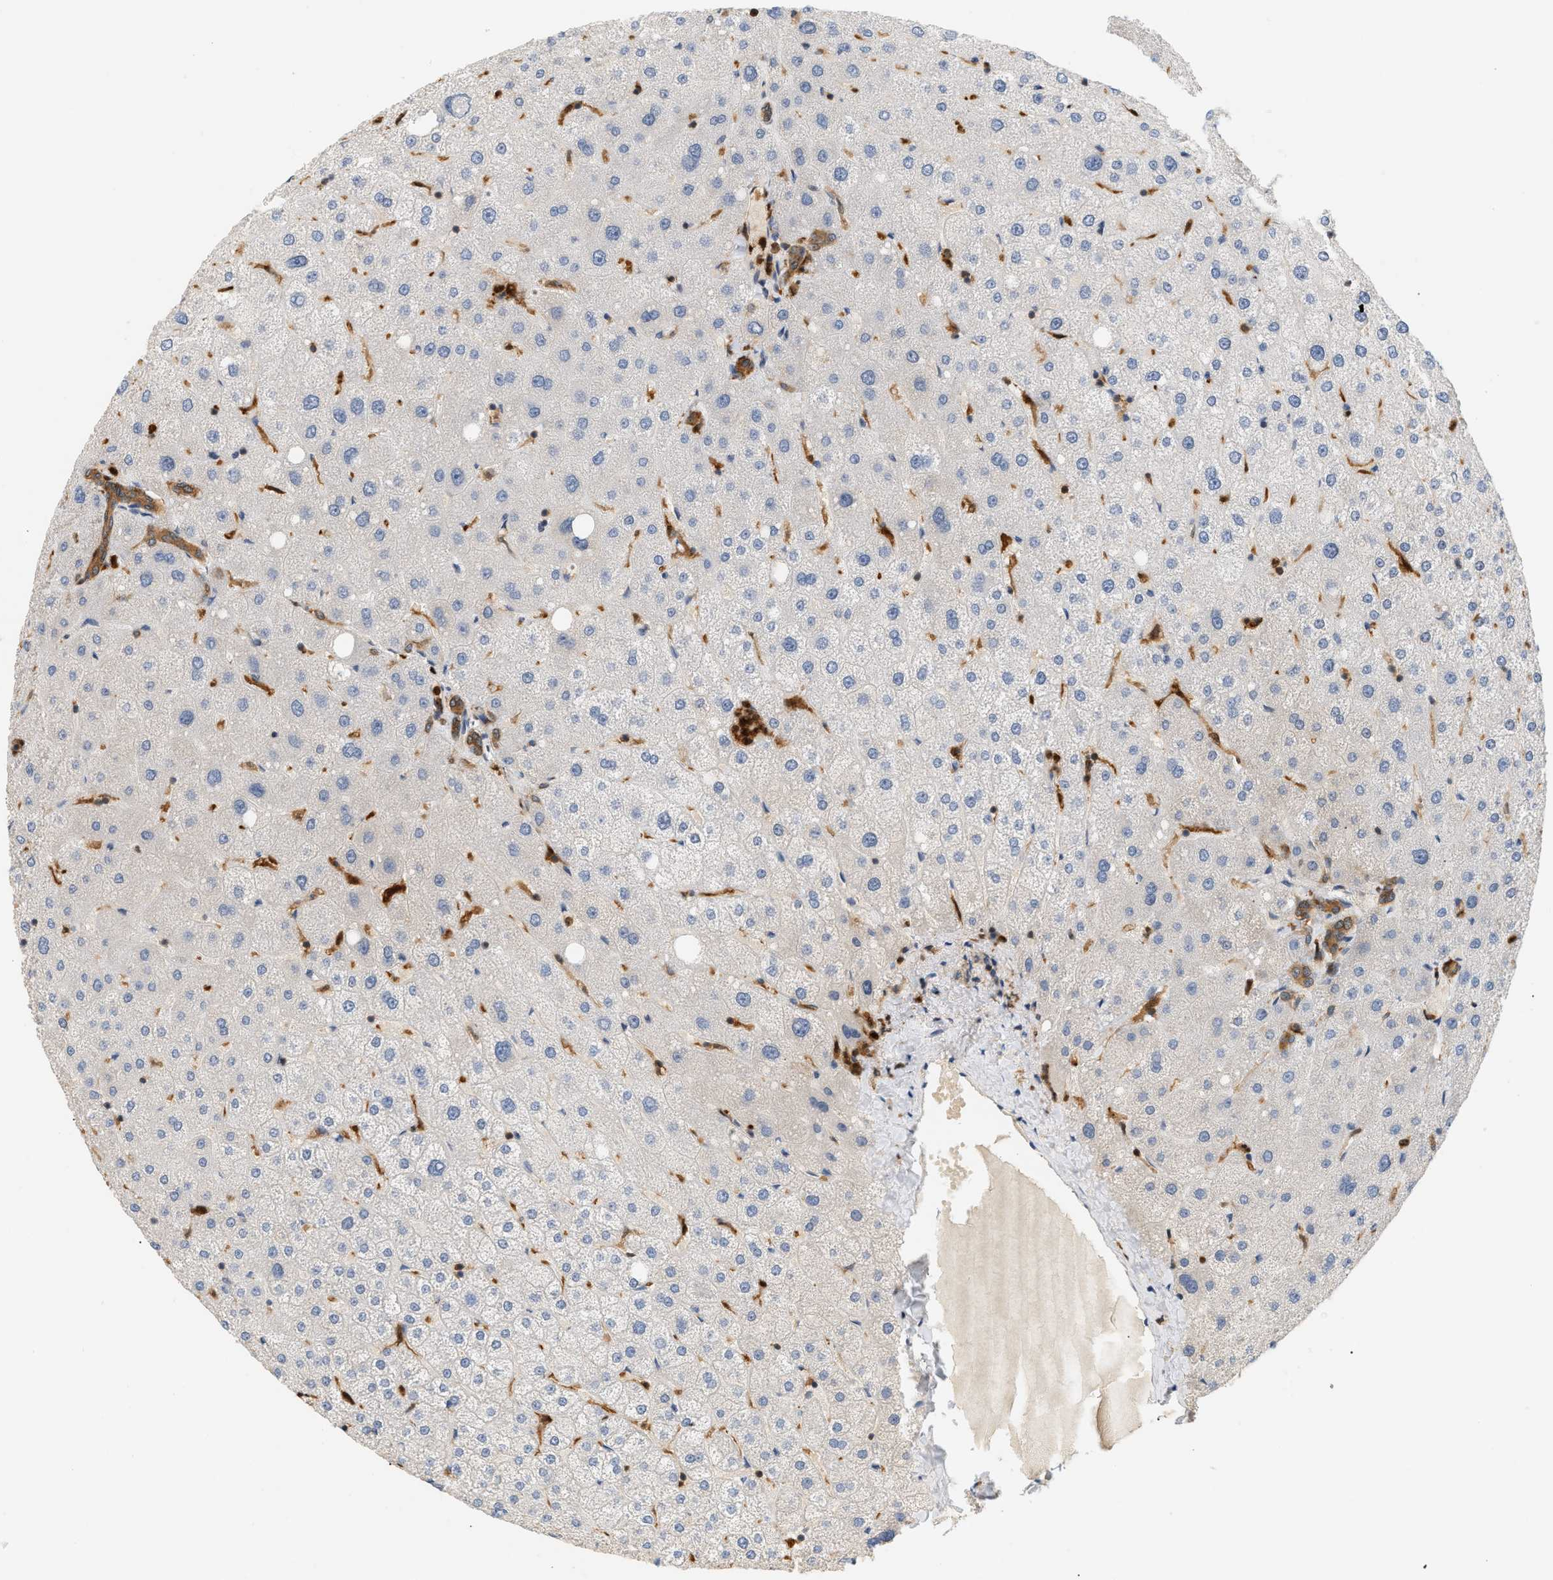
{"staining": {"intensity": "moderate", "quantity": ">75%", "location": "cytoplasmic/membranous"}, "tissue": "liver", "cell_type": "Cholangiocytes", "image_type": "normal", "snomed": [{"axis": "morphology", "description": "Normal tissue, NOS"}, {"axis": "topography", "description": "Liver"}], "caption": "Protein staining demonstrates moderate cytoplasmic/membranous staining in about >75% of cholangiocytes in benign liver.", "gene": "PYCARD", "patient": {"sex": "male", "age": 73}}